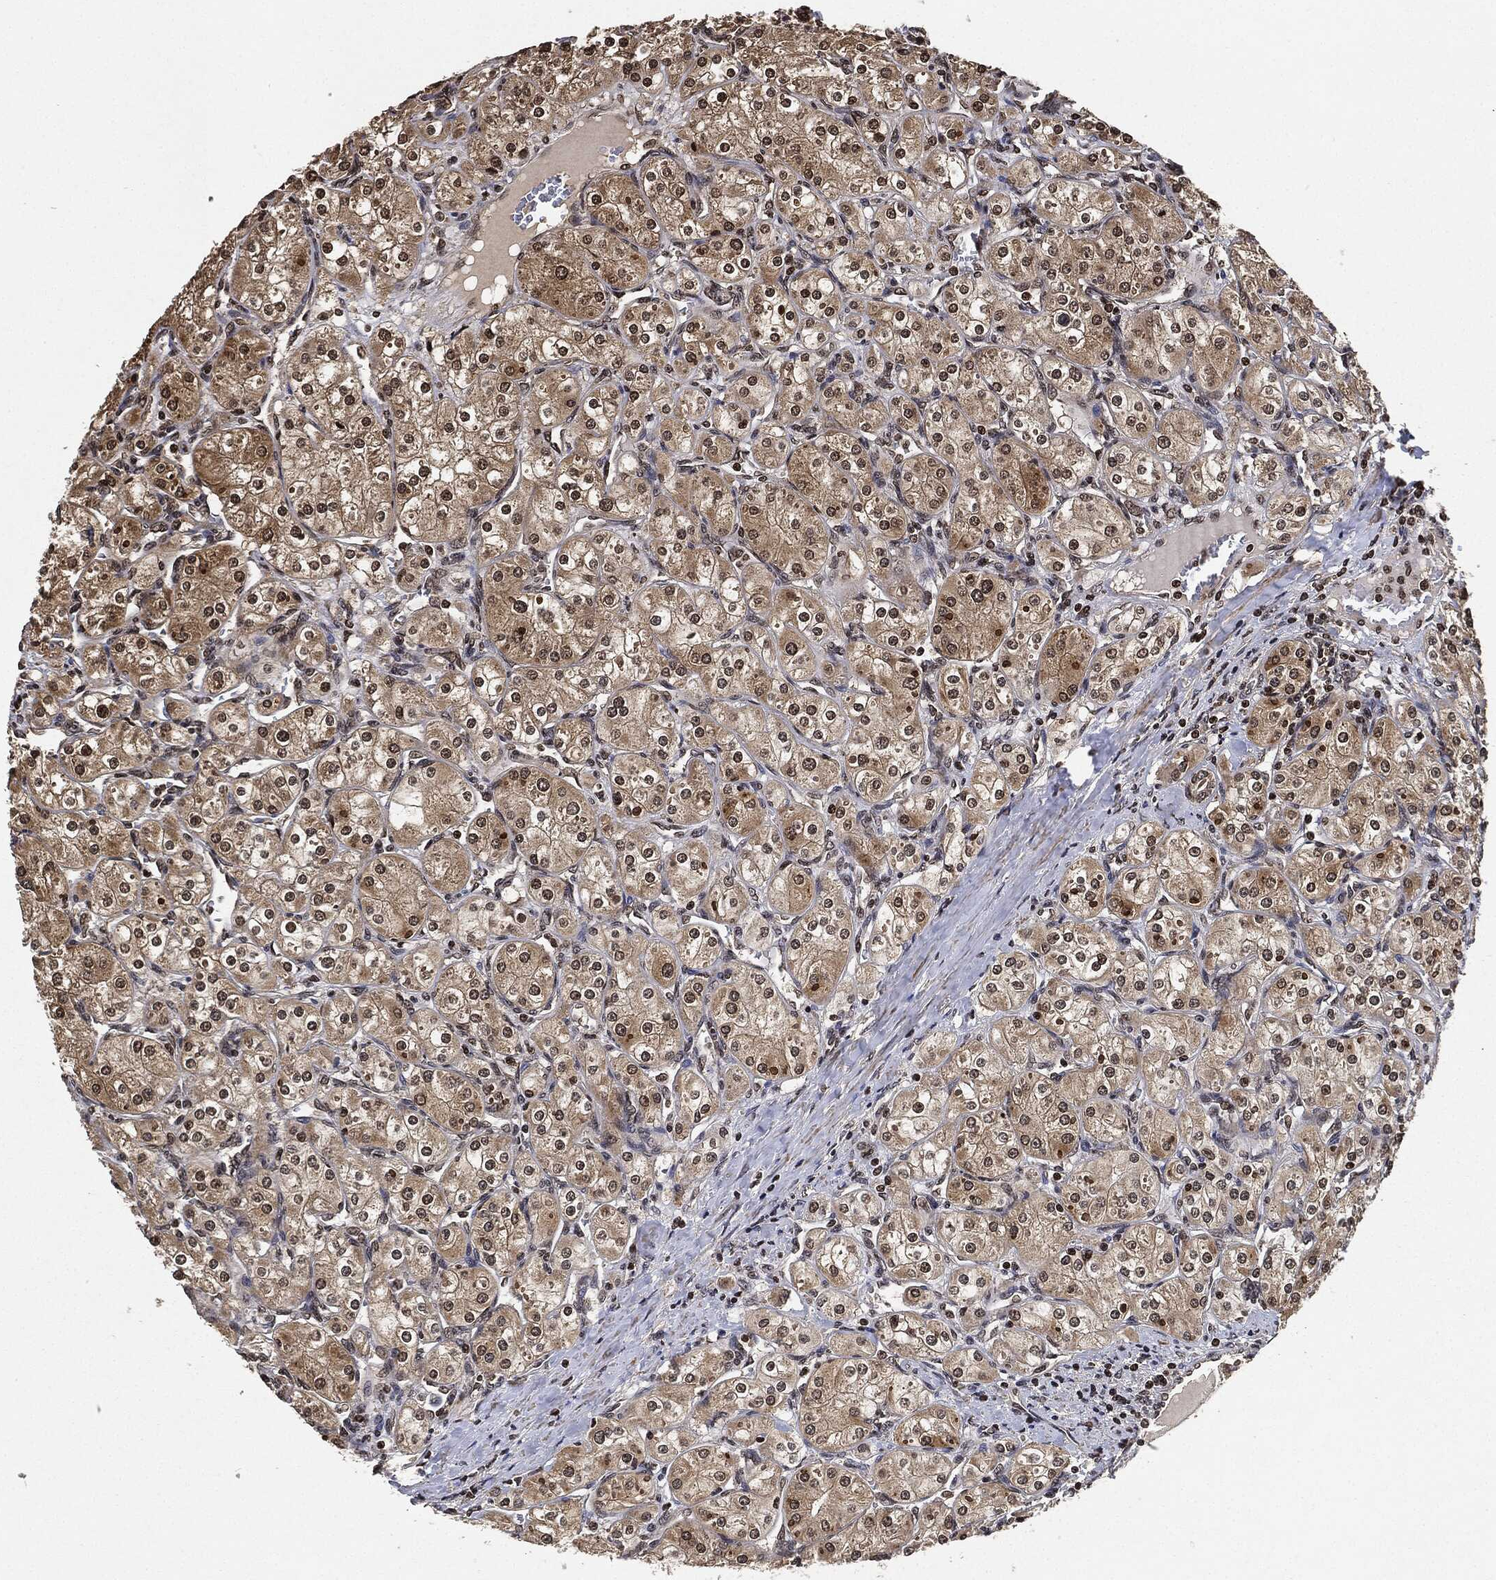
{"staining": {"intensity": "weak", "quantity": "25%-75%", "location": "cytoplasmic/membranous,nuclear"}, "tissue": "renal cancer", "cell_type": "Tumor cells", "image_type": "cancer", "snomed": [{"axis": "morphology", "description": "Adenocarcinoma, NOS"}, {"axis": "topography", "description": "Kidney"}], "caption": "The micrograph demonstrates a brown stain indicating the presence of a protein in the cytoplasmic/membranous and nuclear of tumor cells in renal cancer (adenocarcinoma).", "gene": "PDK1", "patient": {"sex": "male", "age": 77}}